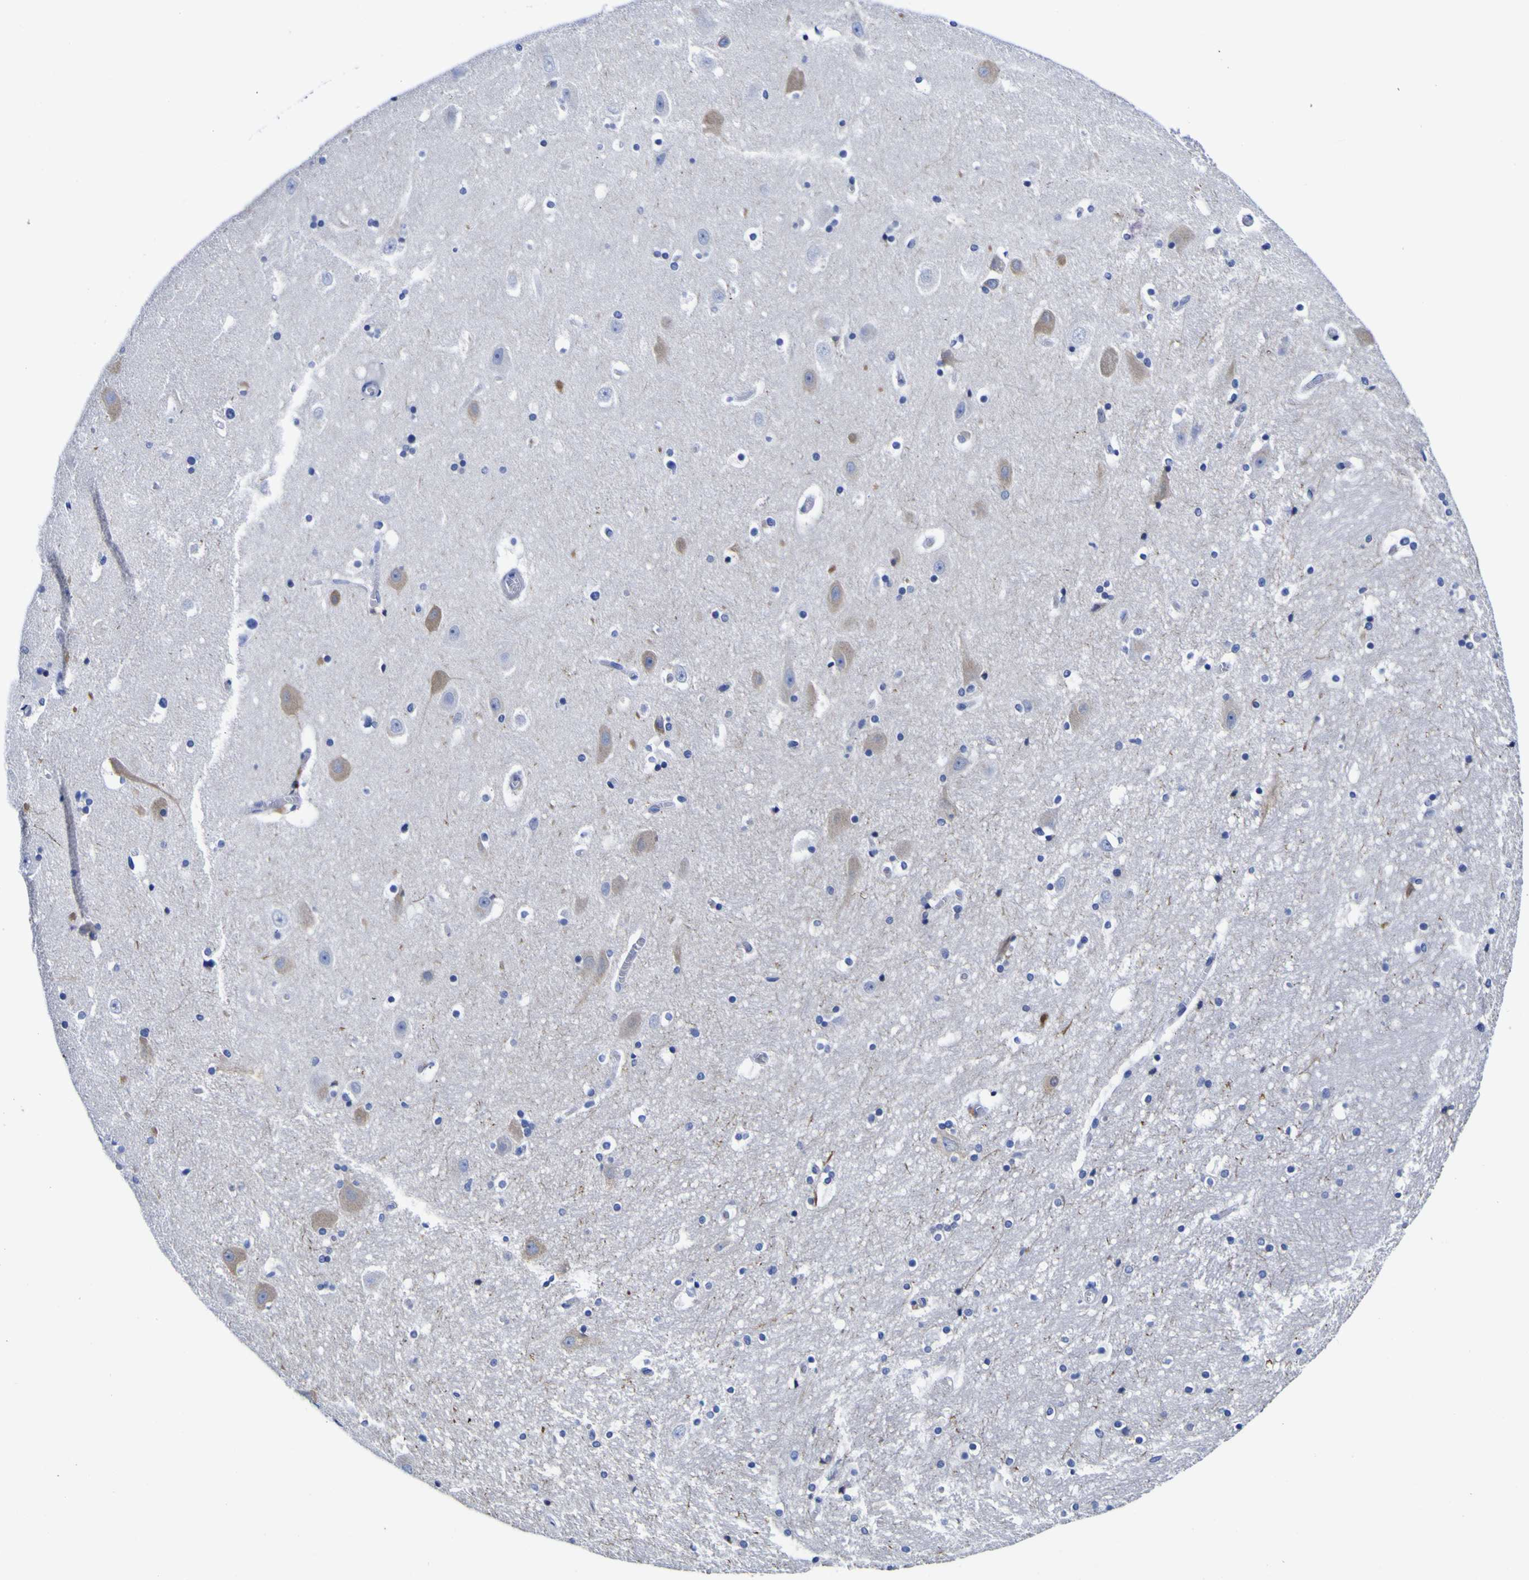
{"staining": {"intensity": "negative", "quantity": "none", "location": "none"}, "tissue": "hippocampus", "cell_type": "Glial cells", "image_type": "normal", "snomed": [{"axis": "morphology", "description": "Normal tissue, NOS"}, {"axis": "topography", "description": "Hippocampus"}], "caption": "Protein analysis of unremarkable hippocampus exhibits no significant positivity in glial cells. (Stains: DAB (3,3'-diaminobenzidine) IHC with hematoxylin counter stain, Microscopy: brightfield microscopy at high magnification).", "gene": "HLA", "patient": {"sex": "male", "age": 45}}